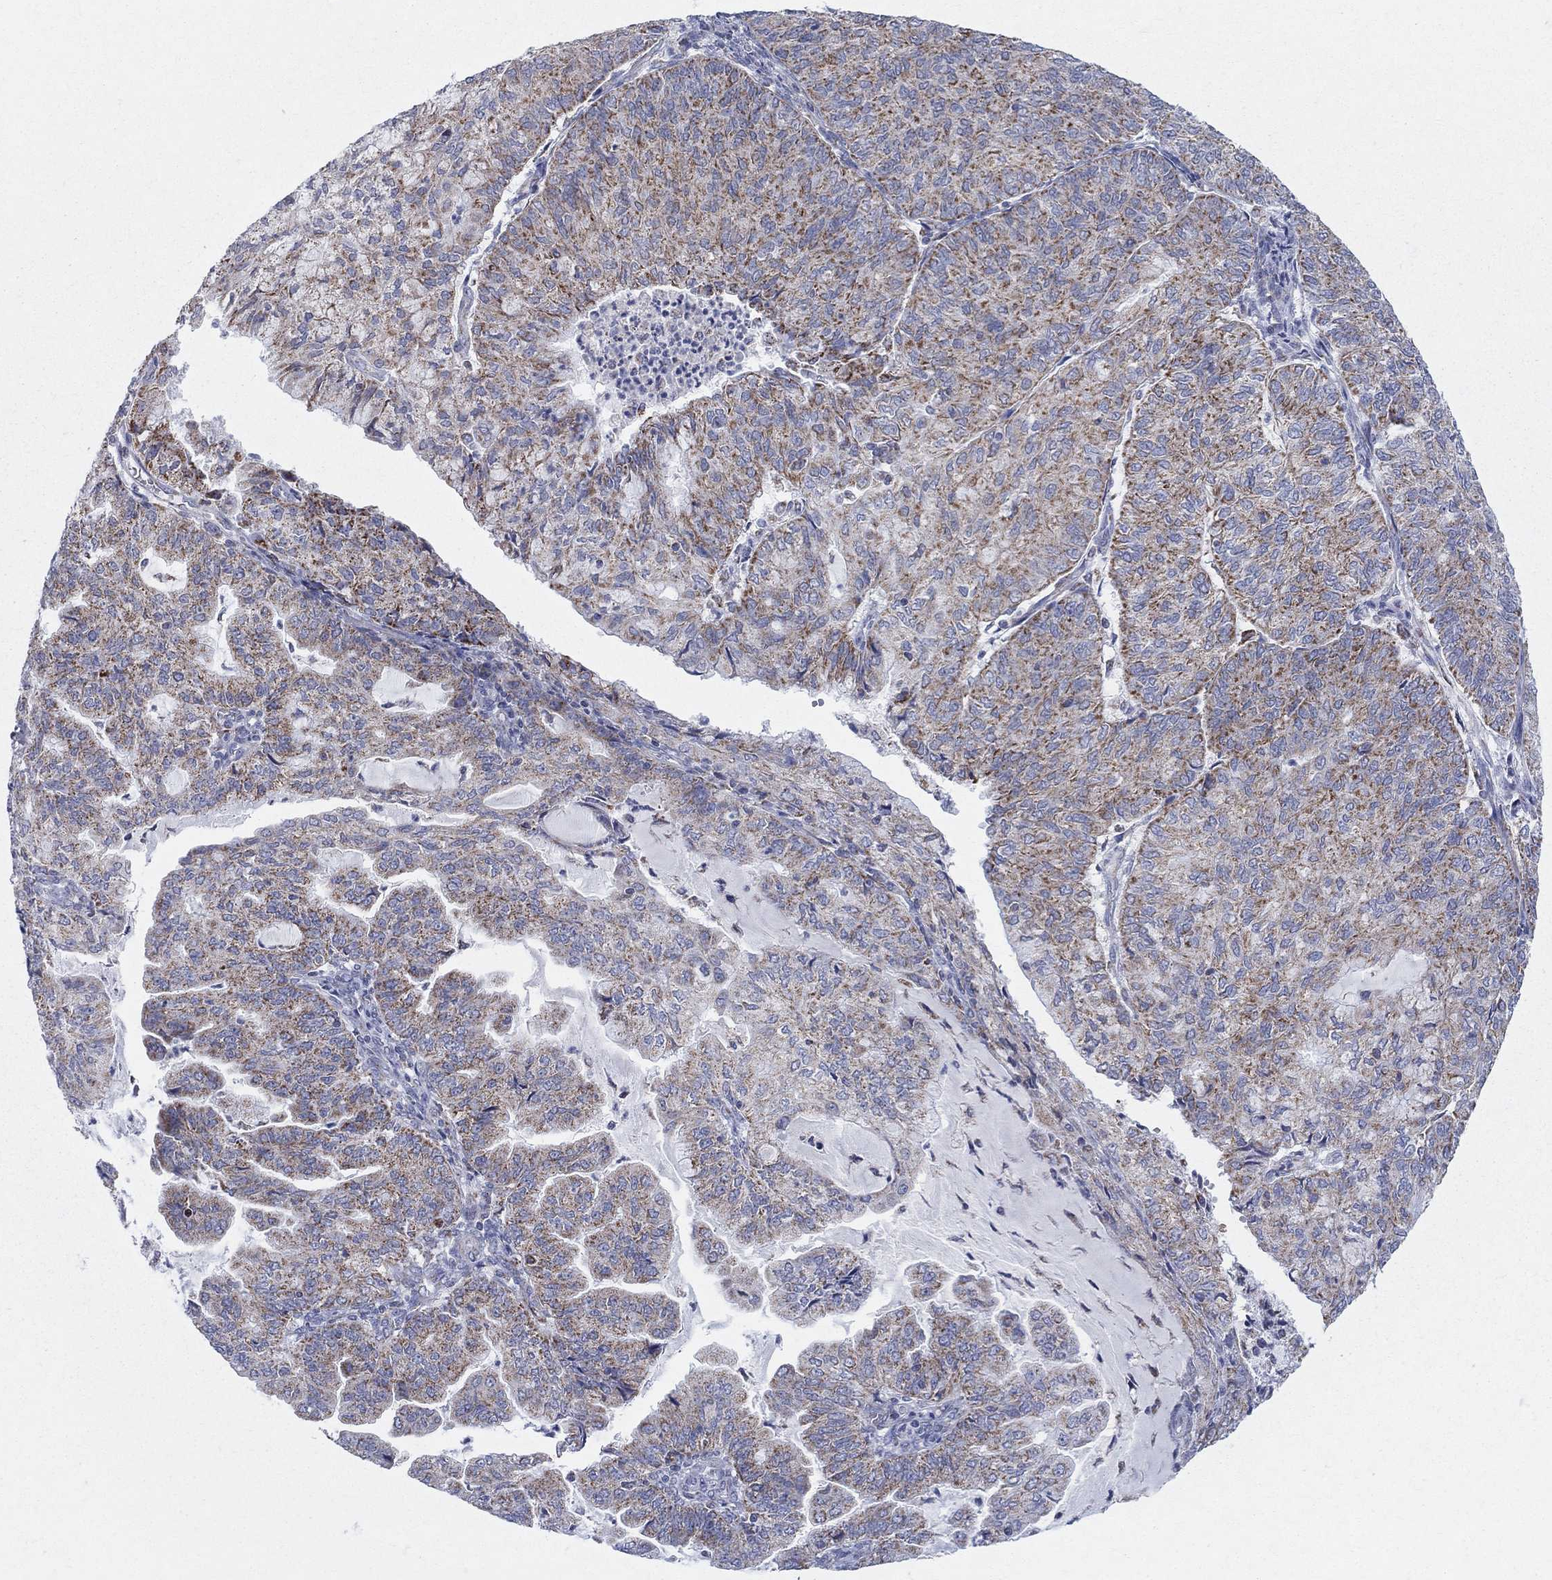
{"staining": {"intensity": "moderate", "quantity": "25%-75%", "location": "cytoplasmic/membranous"}, "tissue": "endometrial cancer", "cell_type": "Tumor cells", "image_type": "cancer", "snomed": [{"axis": "morphology", "description": "Adenocarcinoma, NOS"}, {"axis": "topography", "description": "Endometrium"}], "caption": "Protein analysis of adenocarcinoma (endometrial) tissue demonstrates moderate cytoplasmic/membranous positivity in approximately 25%-75% of tumor cells.", "gene": "KISS1R", "patient": {"sex": "female", "age": 82}}